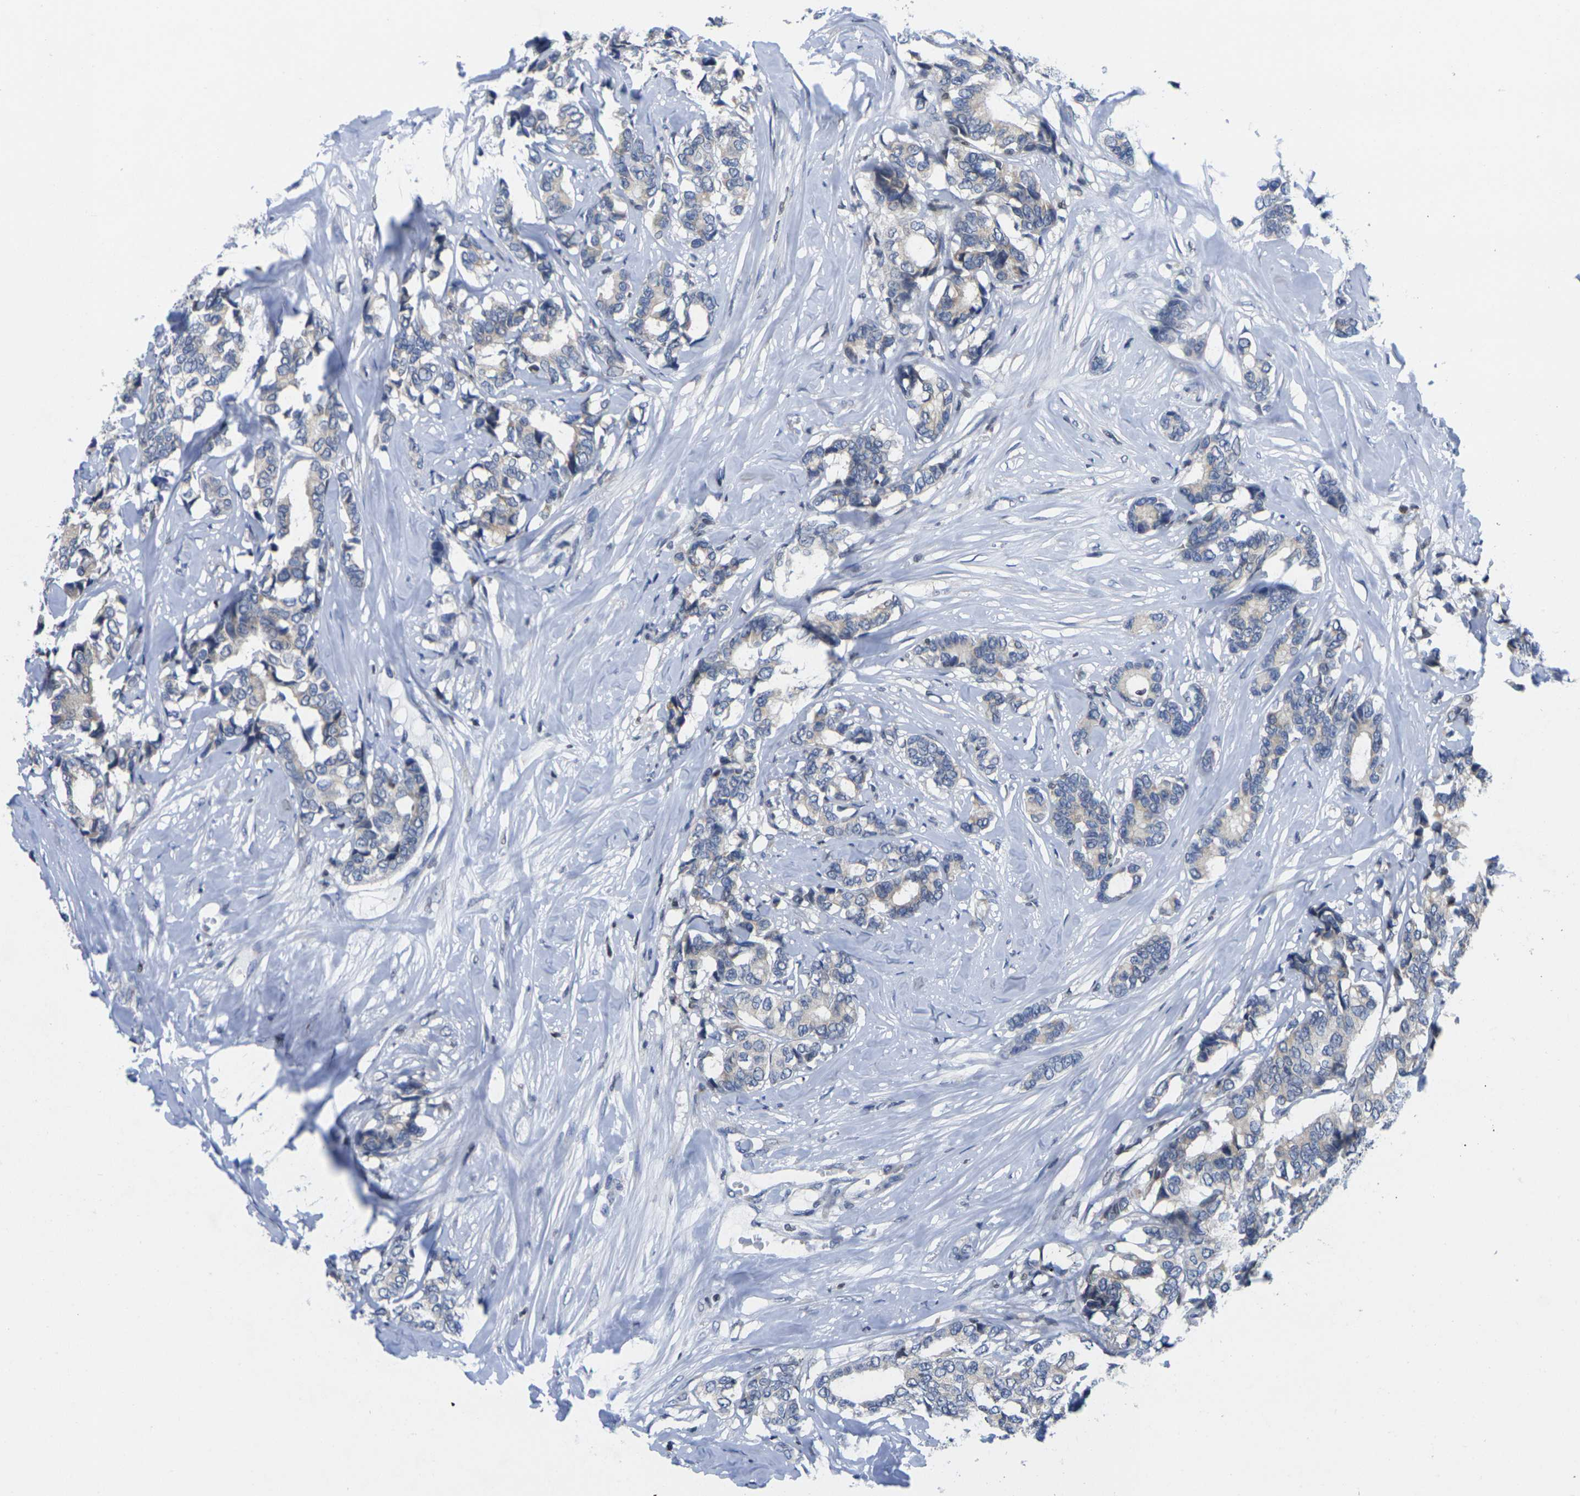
{"staining": {"intensity": "negative", "quantity": "none", "location": "none"}, "tissue": "breast cancer", "cell_type": "Tumor cells", "image_type": "cancer", "snomed": [{"axis": "morphology", "description": "Duct carcinoma"}, {"axis": "topography", "description": "Breast"}], "caption": "The image exhibits no staining of tumor cells in breast cancer.", "gene": "IKZF1", "patient": {"sex": "female", "age": 87}}